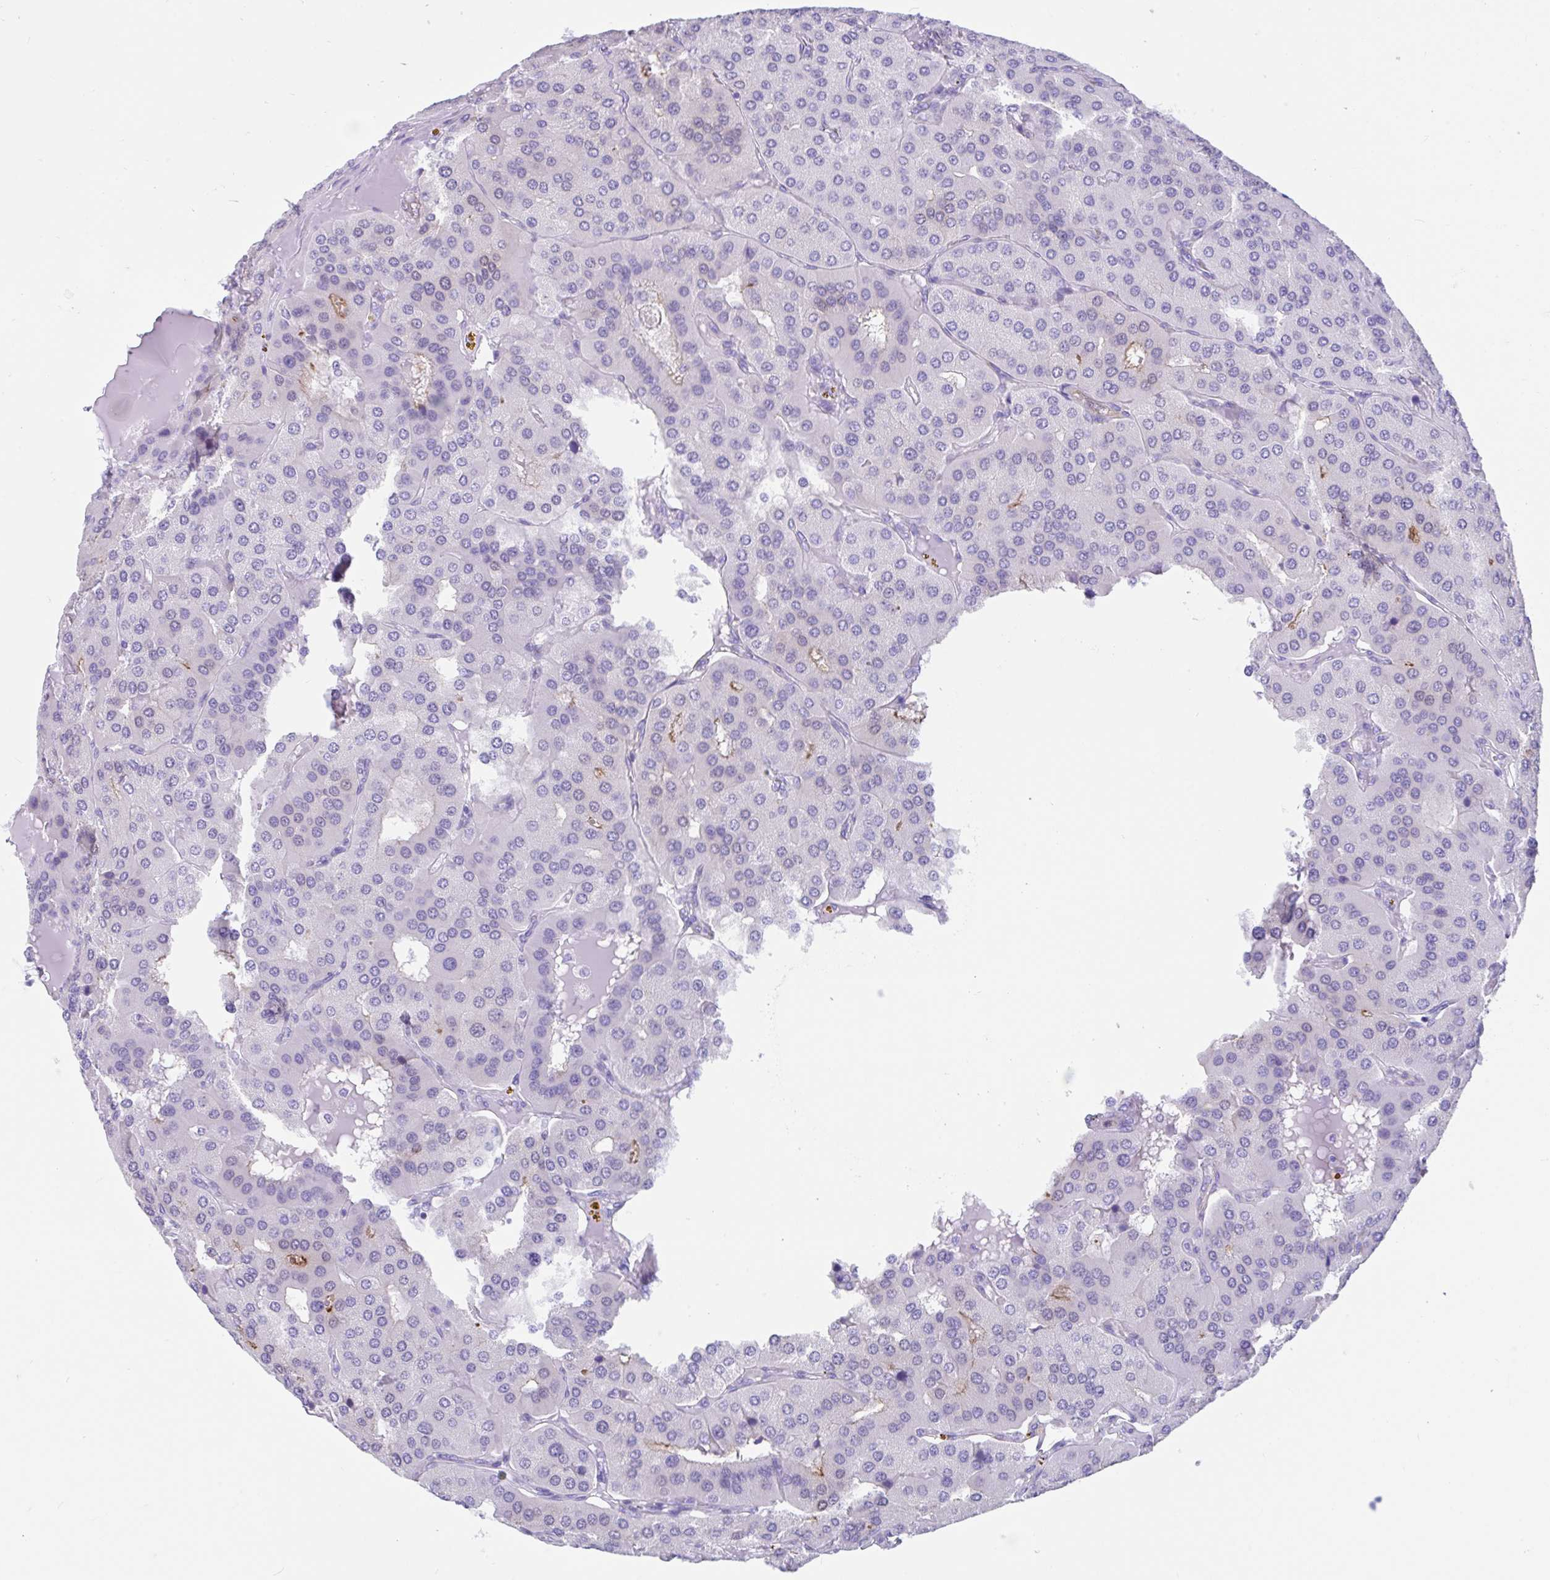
{"staining": {"intensity": "negative", "quantity": "none", "location": "none"}, "tissue": "parathyroid gland", "cell_type": "Glandular cells", "image_type": "normal", "snomed": [{"axis": "morphology", "description": "Normal tissue, NOS"}, {"axis": "morphology", "description": "Adenoma, NOS"}, {"axis": "topography", "description": "Parathyroid gland"}], "caption": "Immunohistochemistry histopathology image of normal parathyroid gland stained for a protein (brown), which displays no staining in glandular cells.", "gene": "FAM107A", "patient": {"sex": "female", "age": 86}}